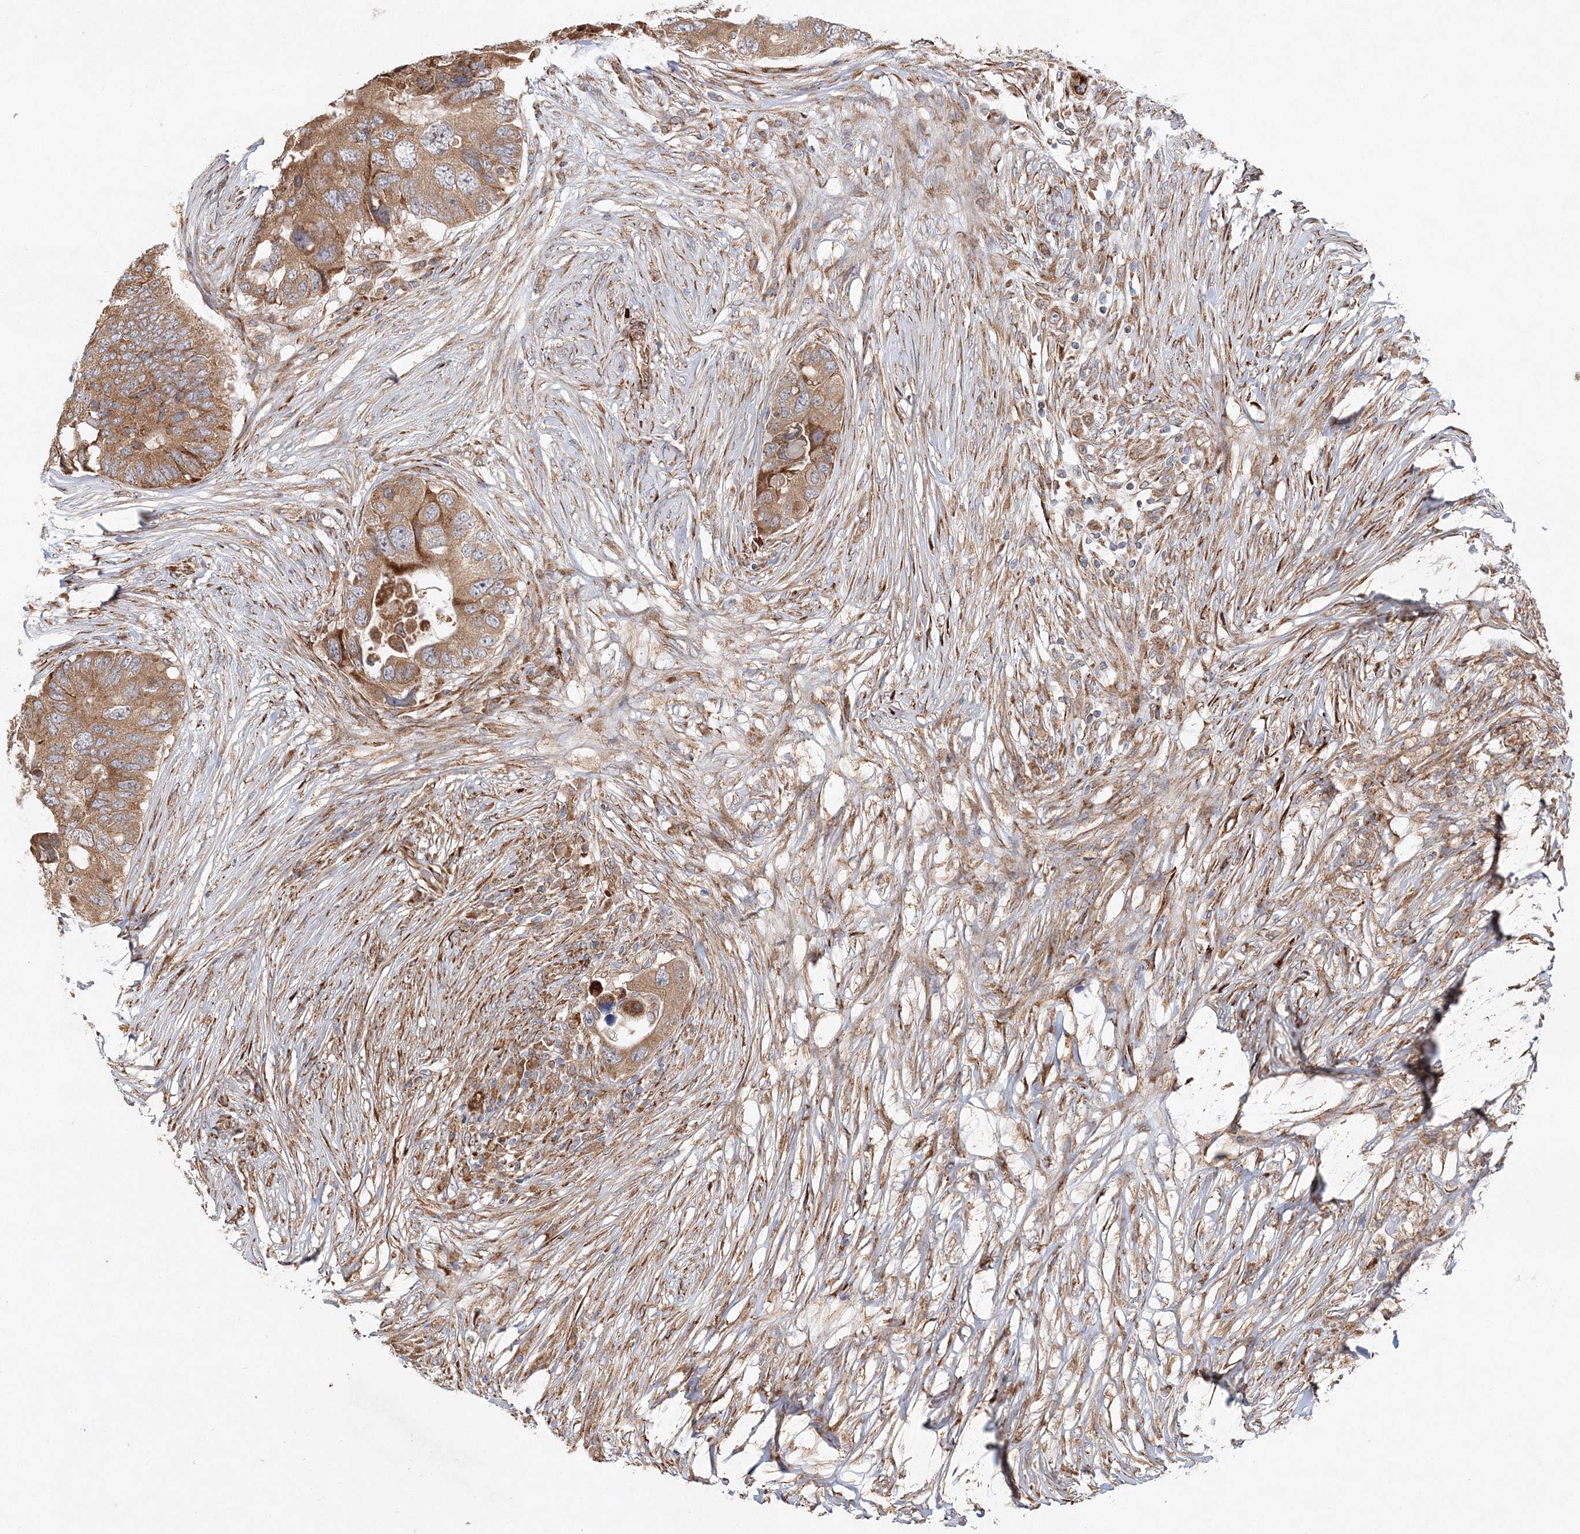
{"staining": {"intensity": "moderate", "quantity": ">75%", "location": "cytoplasmic/membranous"}, "tissue": "colorectal cancer", "cell_type": "Tumor cells", "image_type": "cancer", "snomed": [{"axis": "morphology", "description": "Adenocarcinoma, NOS"}, {"axis": "topography", "description": "Colon"}], "caption": "The histopathology image reveals a brown stain indicating the presence of a protein in the cytoplasmic/membranous of tumor cells in colorectal adenocarcinoma.", "gene": "ZFYVE16", "patient": {"sex": "male", "age": 71}}